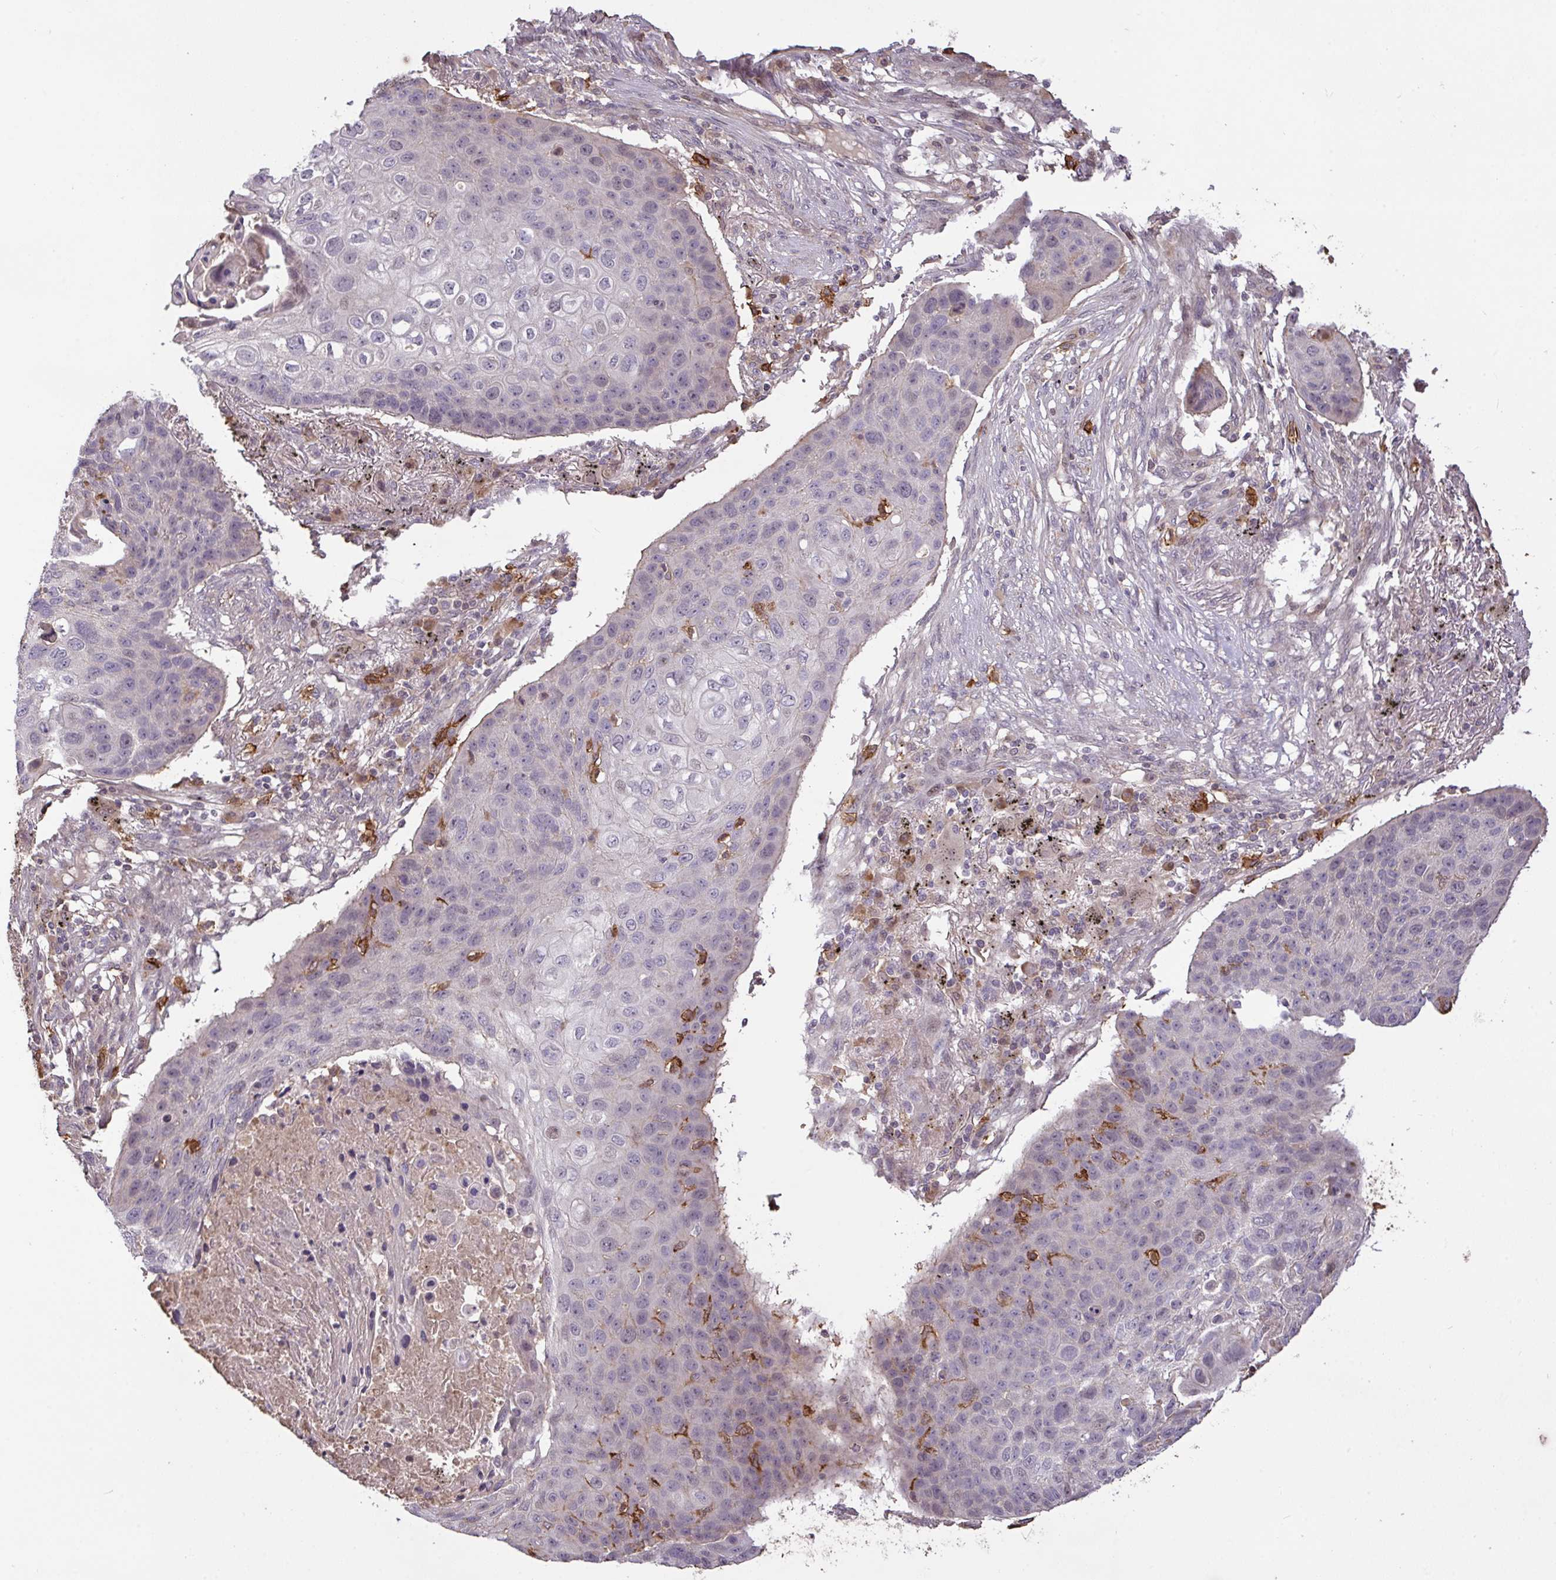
{"staining": {"intensity": "negative", "quantity": "none", "location": "none"}, "tissue": "lung cancer", "cell_type": "Tumor cells", "image_type": "cancer", "snomed": [{"axis": "morphology", "description": "Squamous cell carcinoma, NOS"}, {"axis": "topography", "description": "Lung"}], "caption": "This is an immunohistochemistry (IHC) micrograph of lung squamous cell carcinoma. There is no expression in tumor cells.", "gene": "FCER1A", "patient": {"sex": "female", "age": 63}}